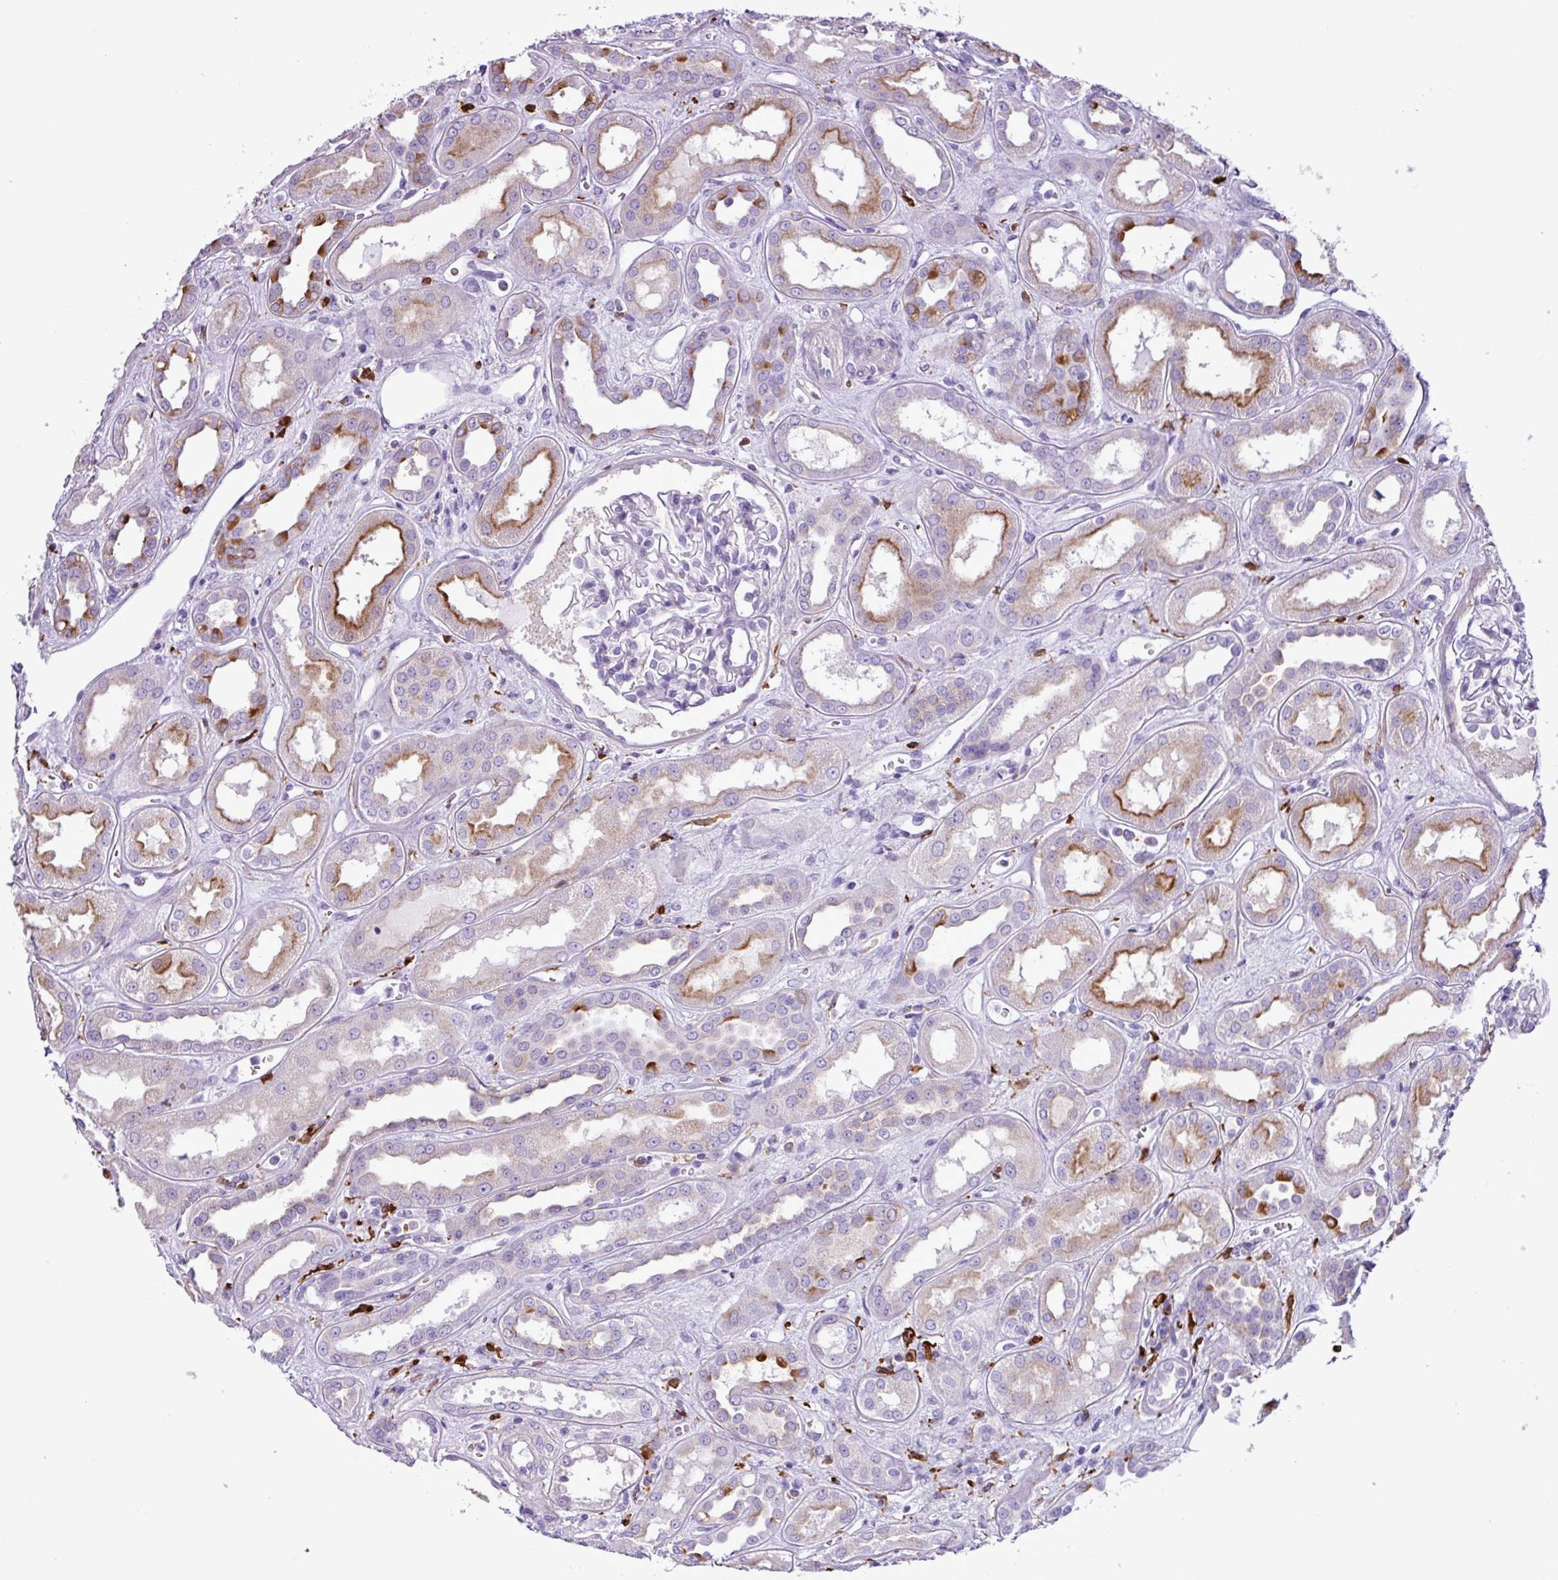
{"staining": {"intensity": "negative", "quantity": "none", "location": "none"}, "tissue": "kidney", "cell_type": "Cells in glomeruli", "image_type": "normal", "snomed": [{"axis": "morphology", "description": "Normal tissue, NOS"}, {"axis": "topography", "description": "Kidney"}], "caption": "Micrograph shows no significant protein expression in cells in glomeruli of benign kidney. (DAB IHC visualized using brightfield microscopy, high magnification).", "gene": "TMEM200C", "patient": {"sex": "male", "age": 59}}